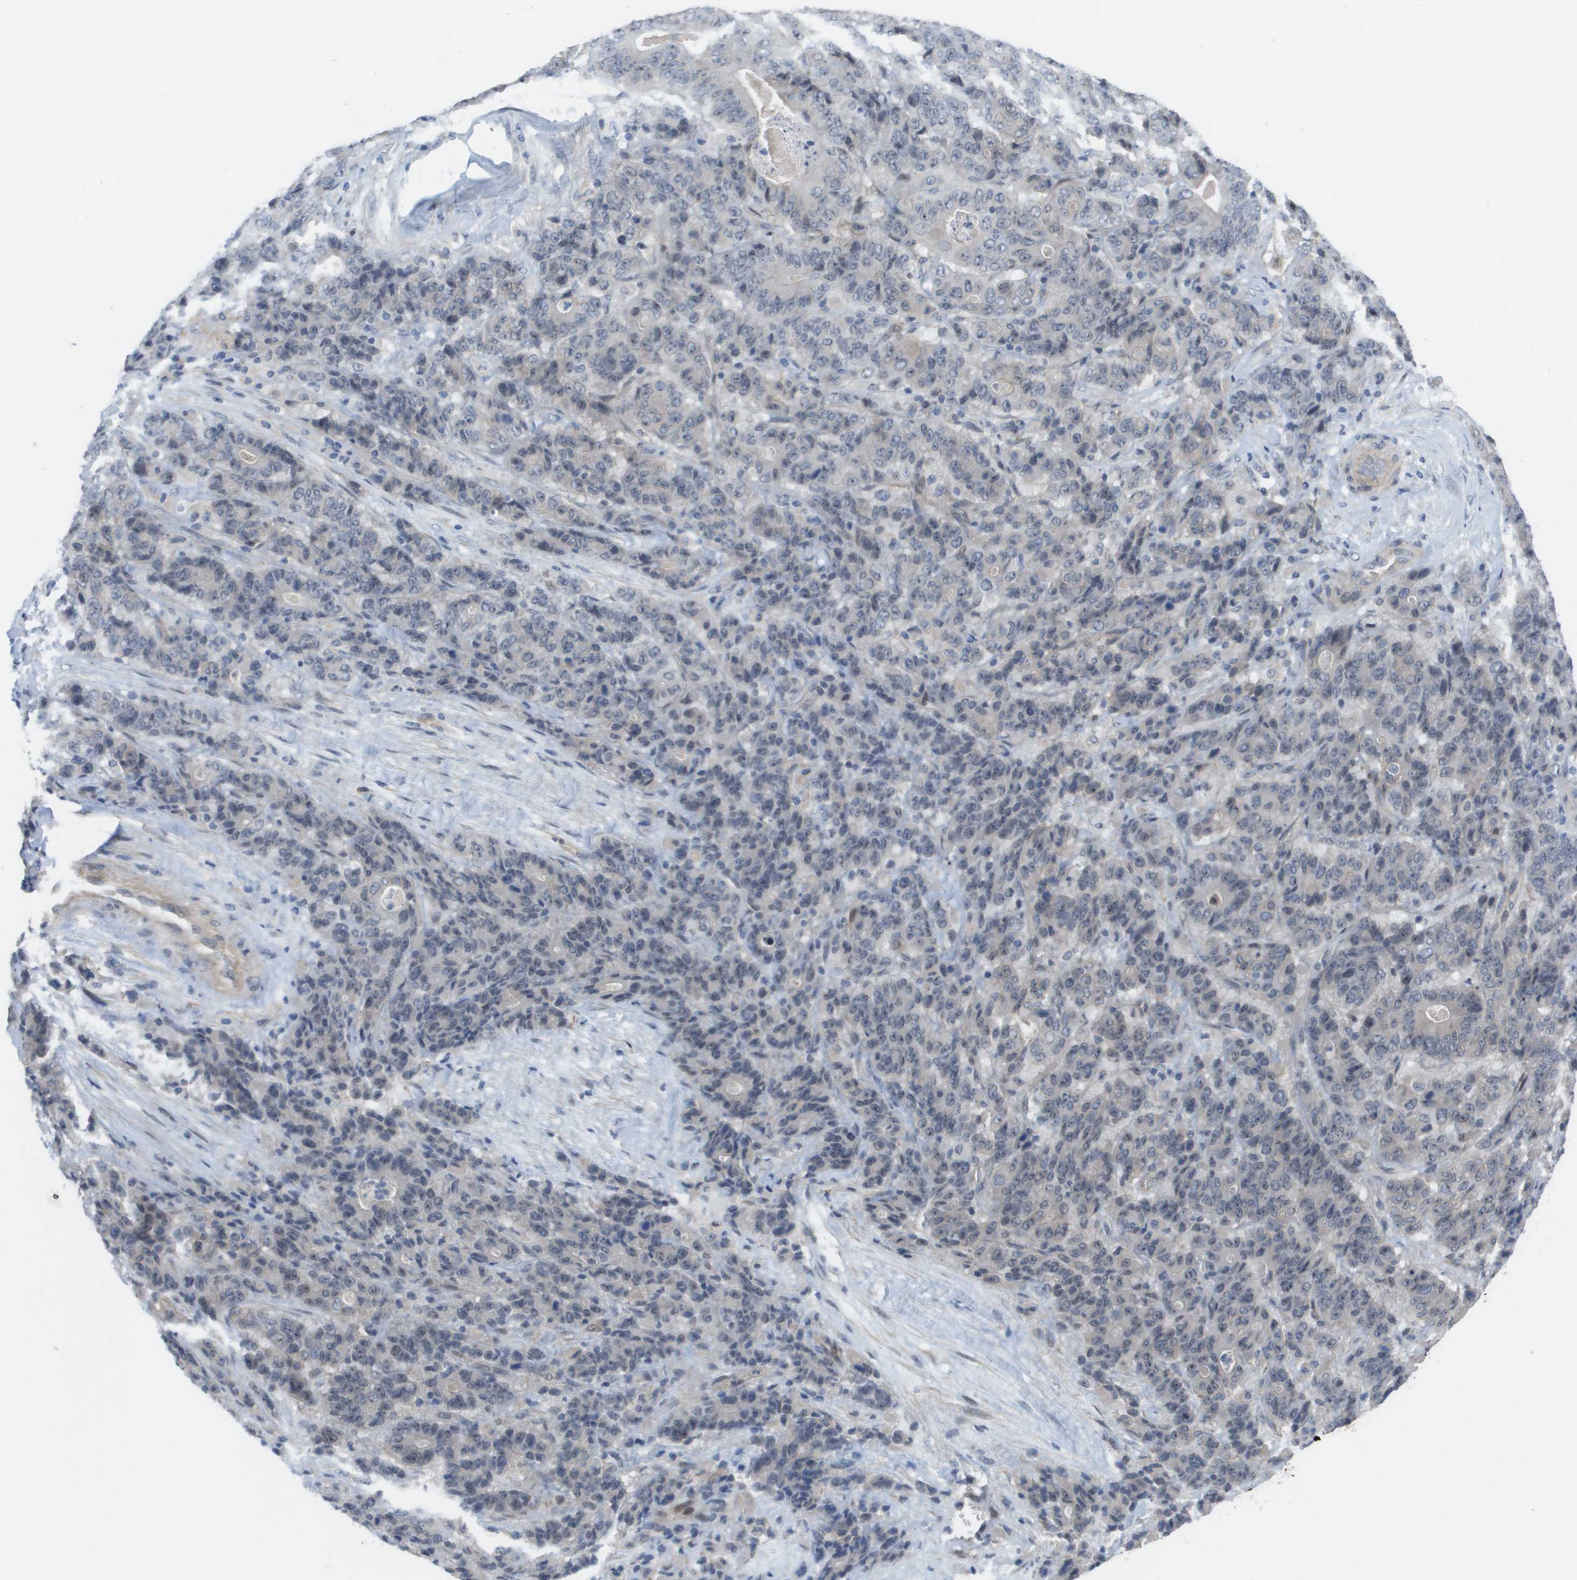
{"staining": {"intensity": "negative", "quantity": "none", "location": "none"}, "tissue": "stomach cancer", "cell_type": "Tumor cells", "image_type": "cancer", "snomed": [{"axis": "morphology", "description": "Adenocarcinoma, NOS"}, {"axis": "topography", "description": "Stomach"}], "caption": "Stomach adenocarcinoma stained for a protein using IHC displays no staining tumor cells.", "gene": "MTARC2", "patient": {"sex": "female", "age": 73}}